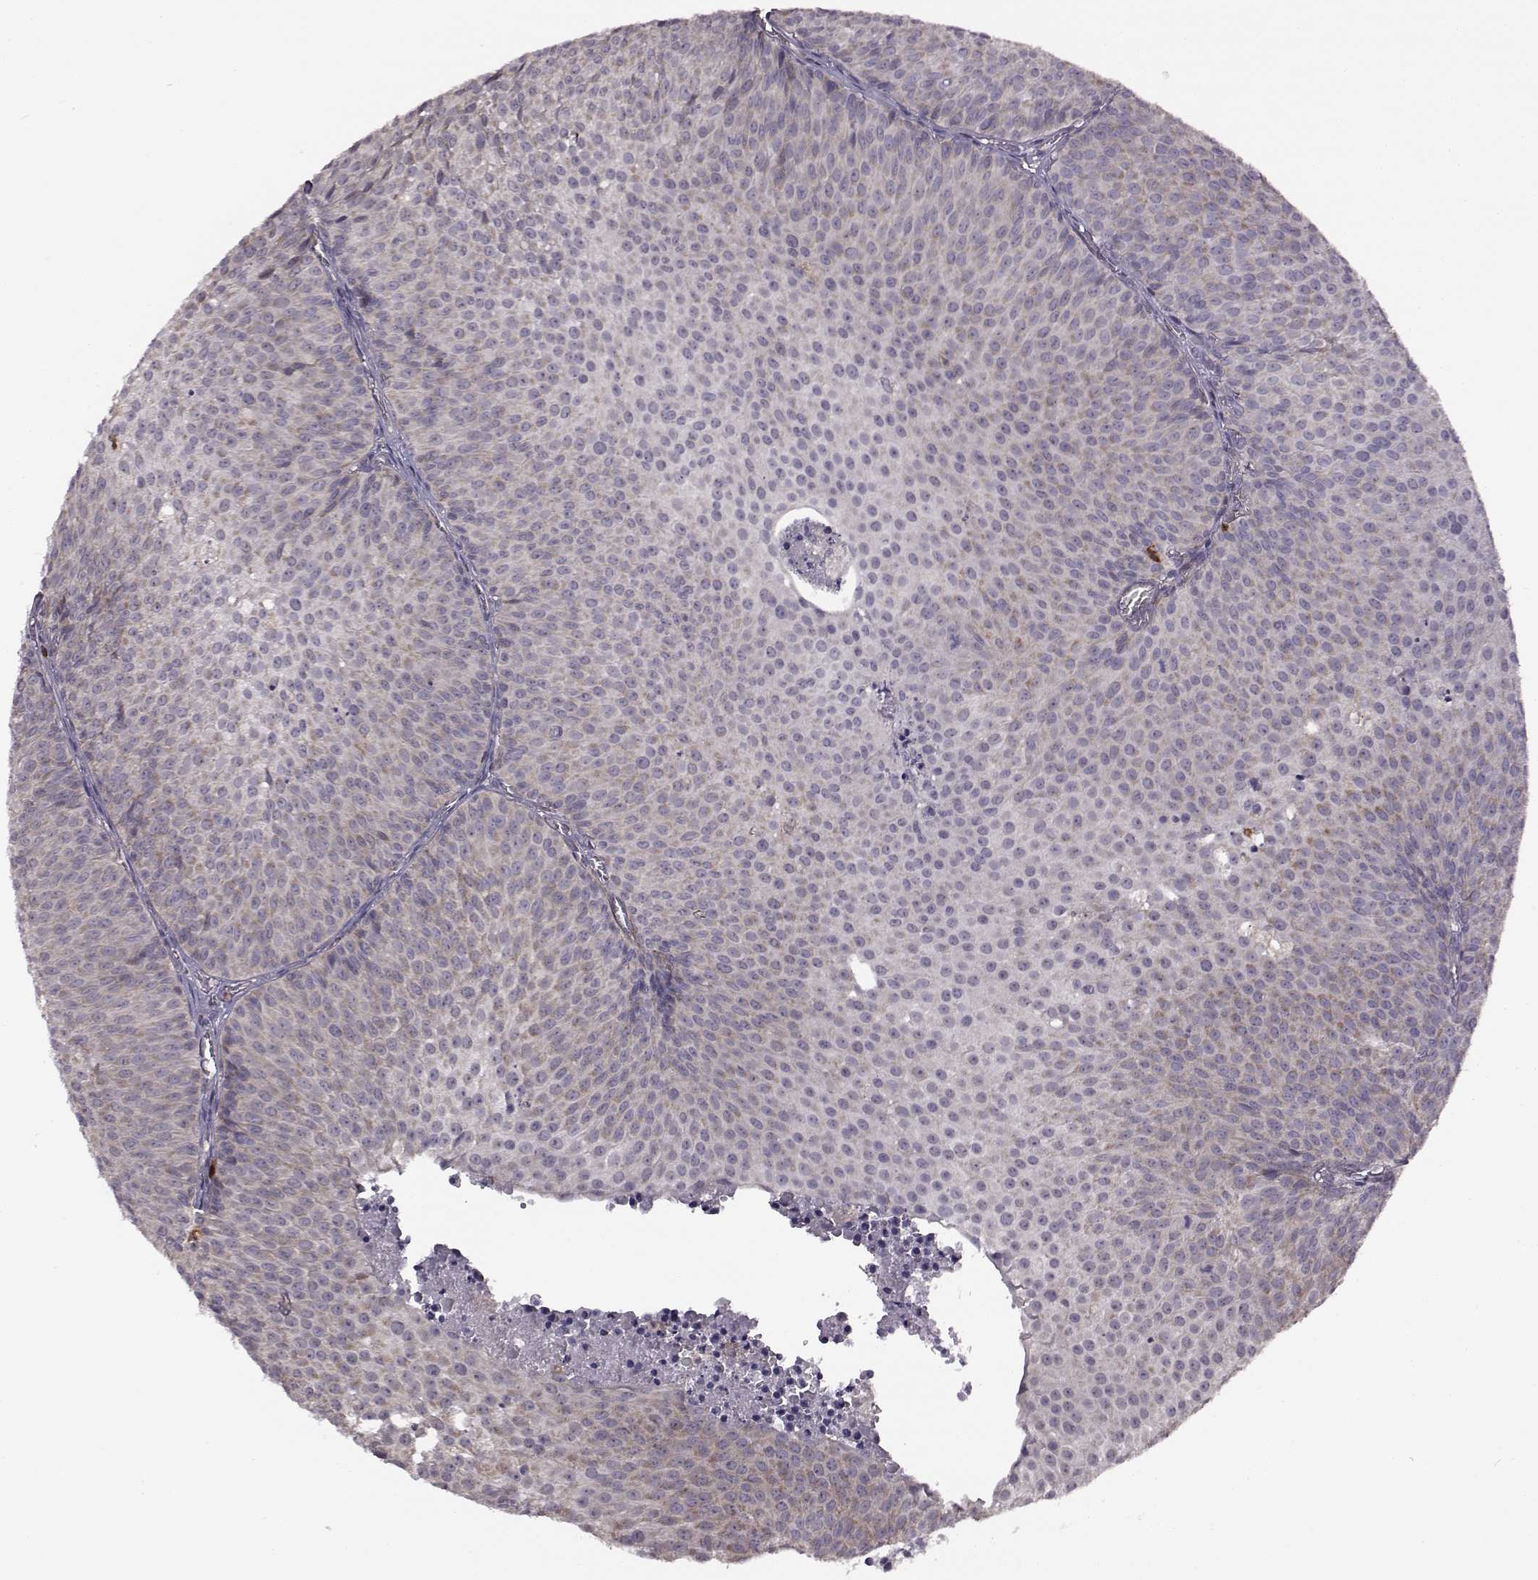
{"staining": {"intensity": "negative", "quantity": "none", "location": "none"}, "tissue": "urothelial cancer", "cell_type": "Tumor cells", "image_type": "cancer", "snomed": [{"axis": "morphology", "description": "Urothelial carcinoma, Low grade"}, {"axis": "topography", "description": "Urinary bladder"}], "caption": "Human urothelial carcinoma (low-grade) stained for a protein using IHC demonstrates no staining in tumor cells.", "gene": "DOK2", "patient": {"sex": "male", "age": 63}}